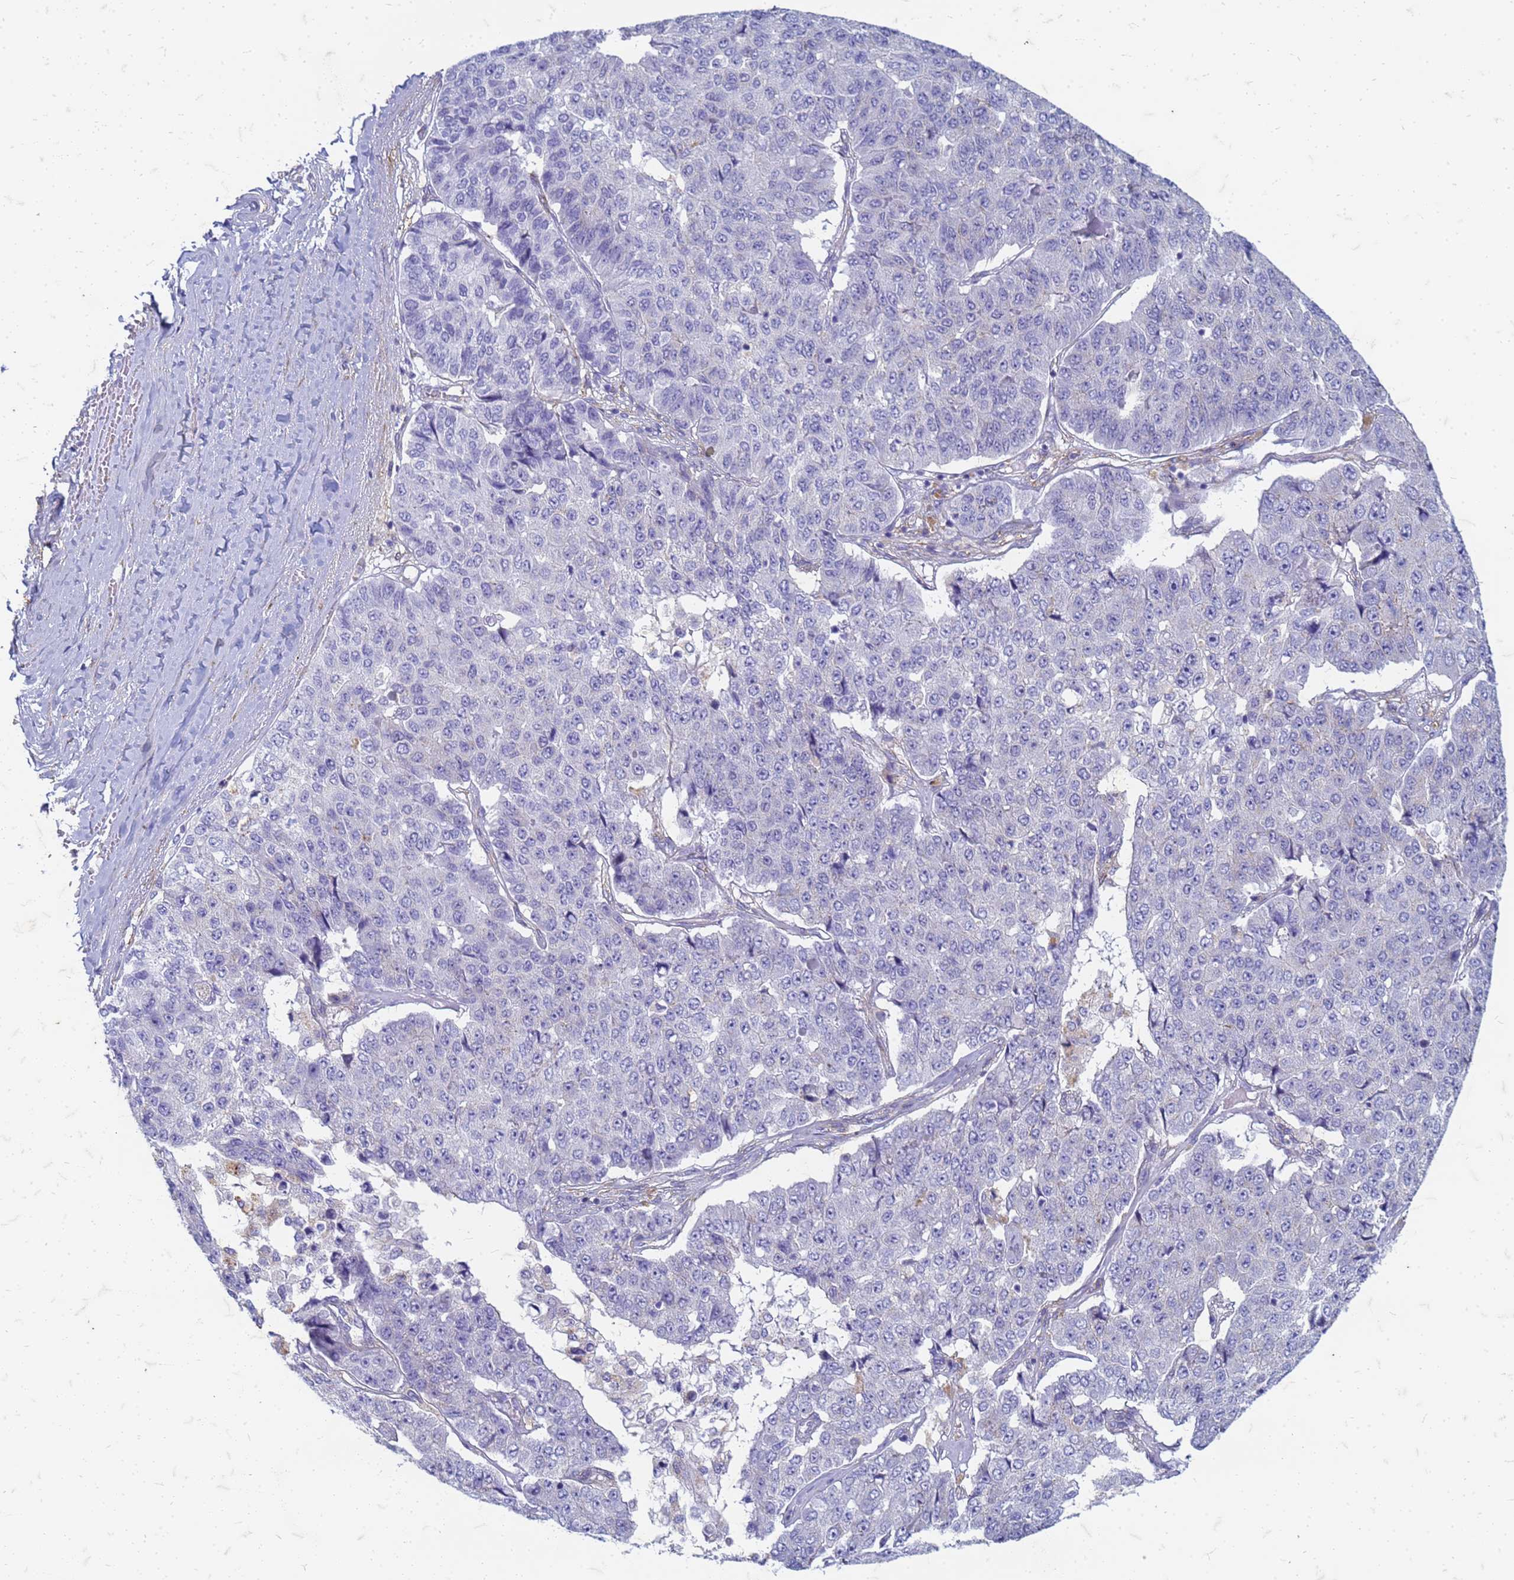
{"staining": {"intensity": "negative", "quantity": "none", "location": "none"}, "tissue": "pancreatic cancer", "cell_type": "Tumor cells", "image_type": "cancer", "snomed": [{"axis": "morphology", "description": "Adenocarcinoma, NOS"}, {"axis": "topography", "description": "Pancreas"}], "caption": "This is an immunohistochemistry (IHC) image of human pancreatic adenocarcinoma. There is no expression in tumor cells.", "gene": "TRIM64B", "patient": {"sex": "male", "age": 50}}